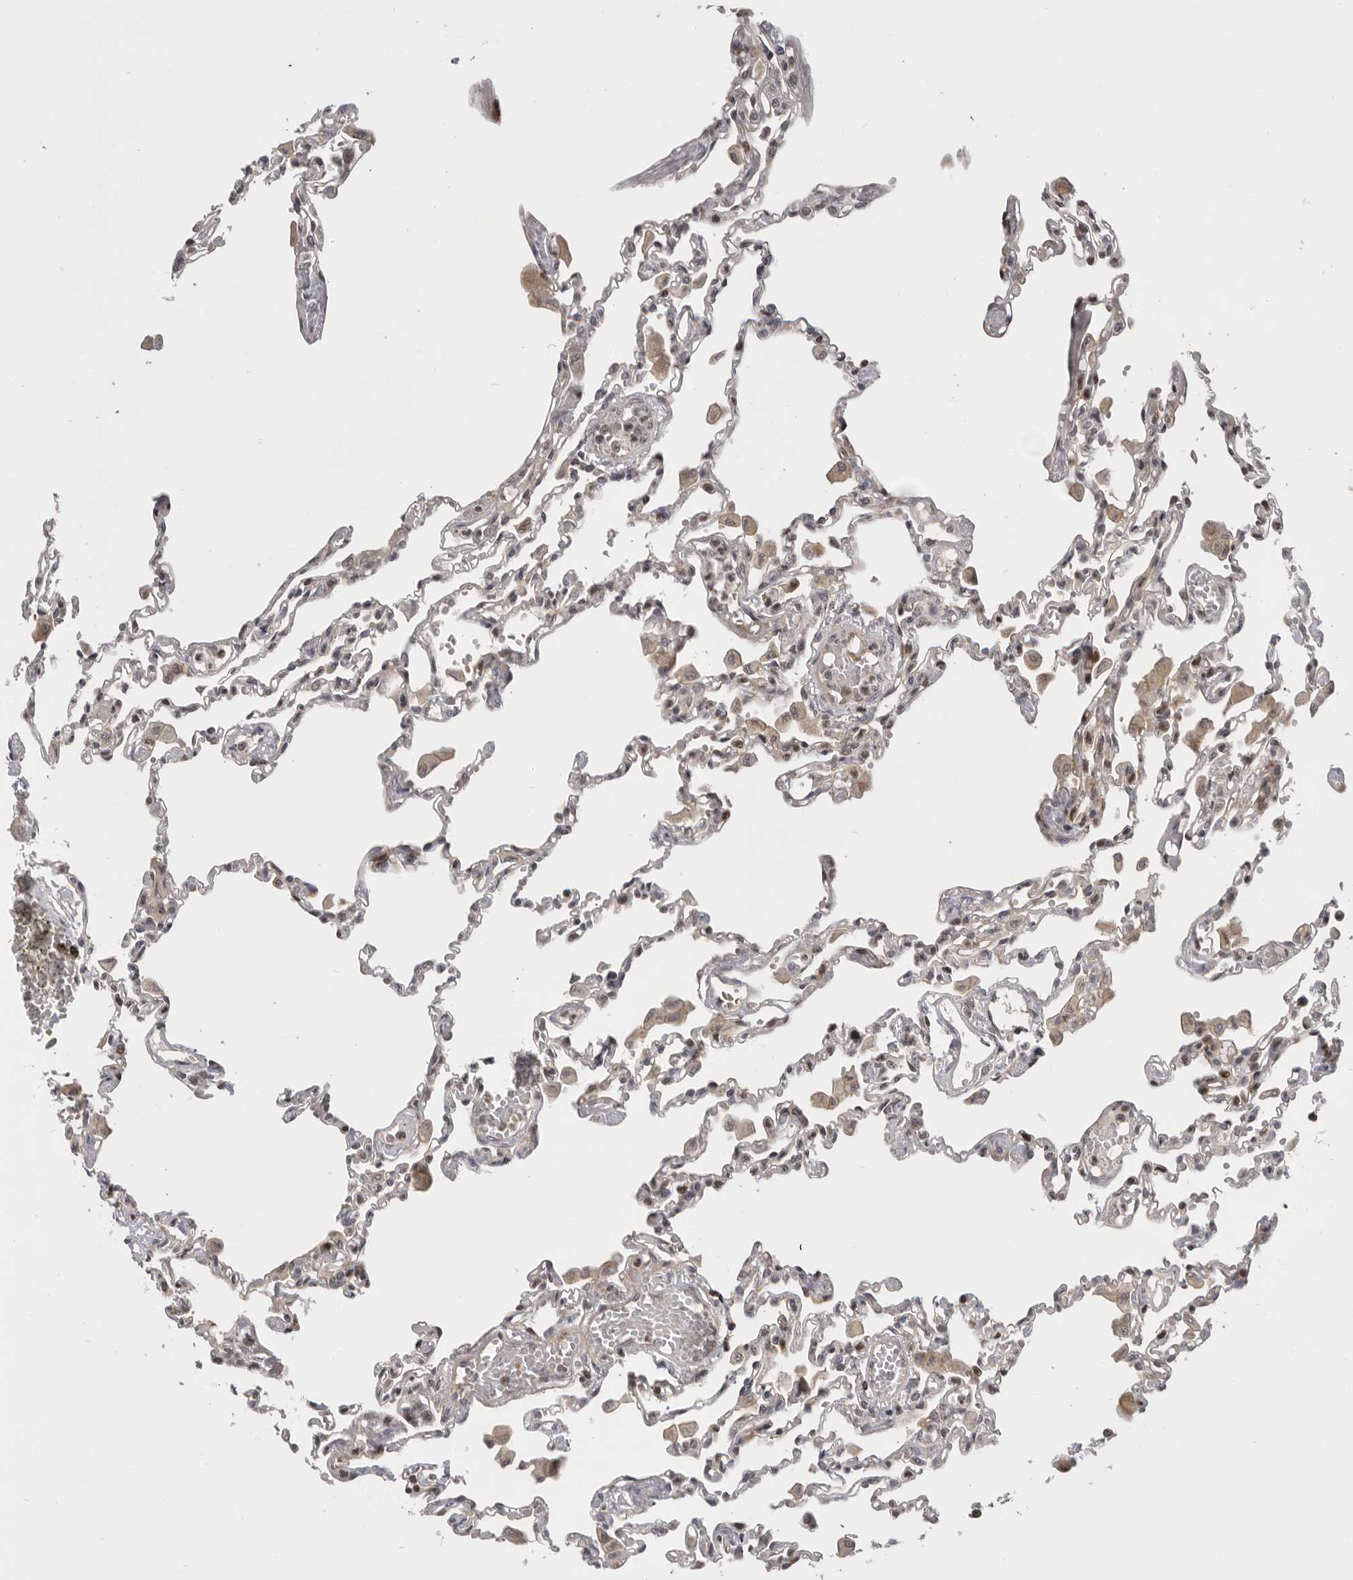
{"staining": {"intensity": "moderate", "quantity": "25%-75%", "location": "cytoplasmic/membranous,nuclear"}, "tissue": "lung", "cell_type": "Alveolar cells", "image_type": "normal", "snomed": [{"axis": "morphology", "description": "Normal tissue, NOS"}, {"axis": "topography", "description": "Bronchus"}, {"axis": "topography", "description": "Lung"}], "caption": "Immunohistochemical staining of unremarkable lung displays 25%-75% levels of moderate cytoplasmic/membranous,nuclear protein positivity in about 25%-75% of alveolar cells.", "gene": "AZIN1", "patient": {"sex": "female", "age": 49}}